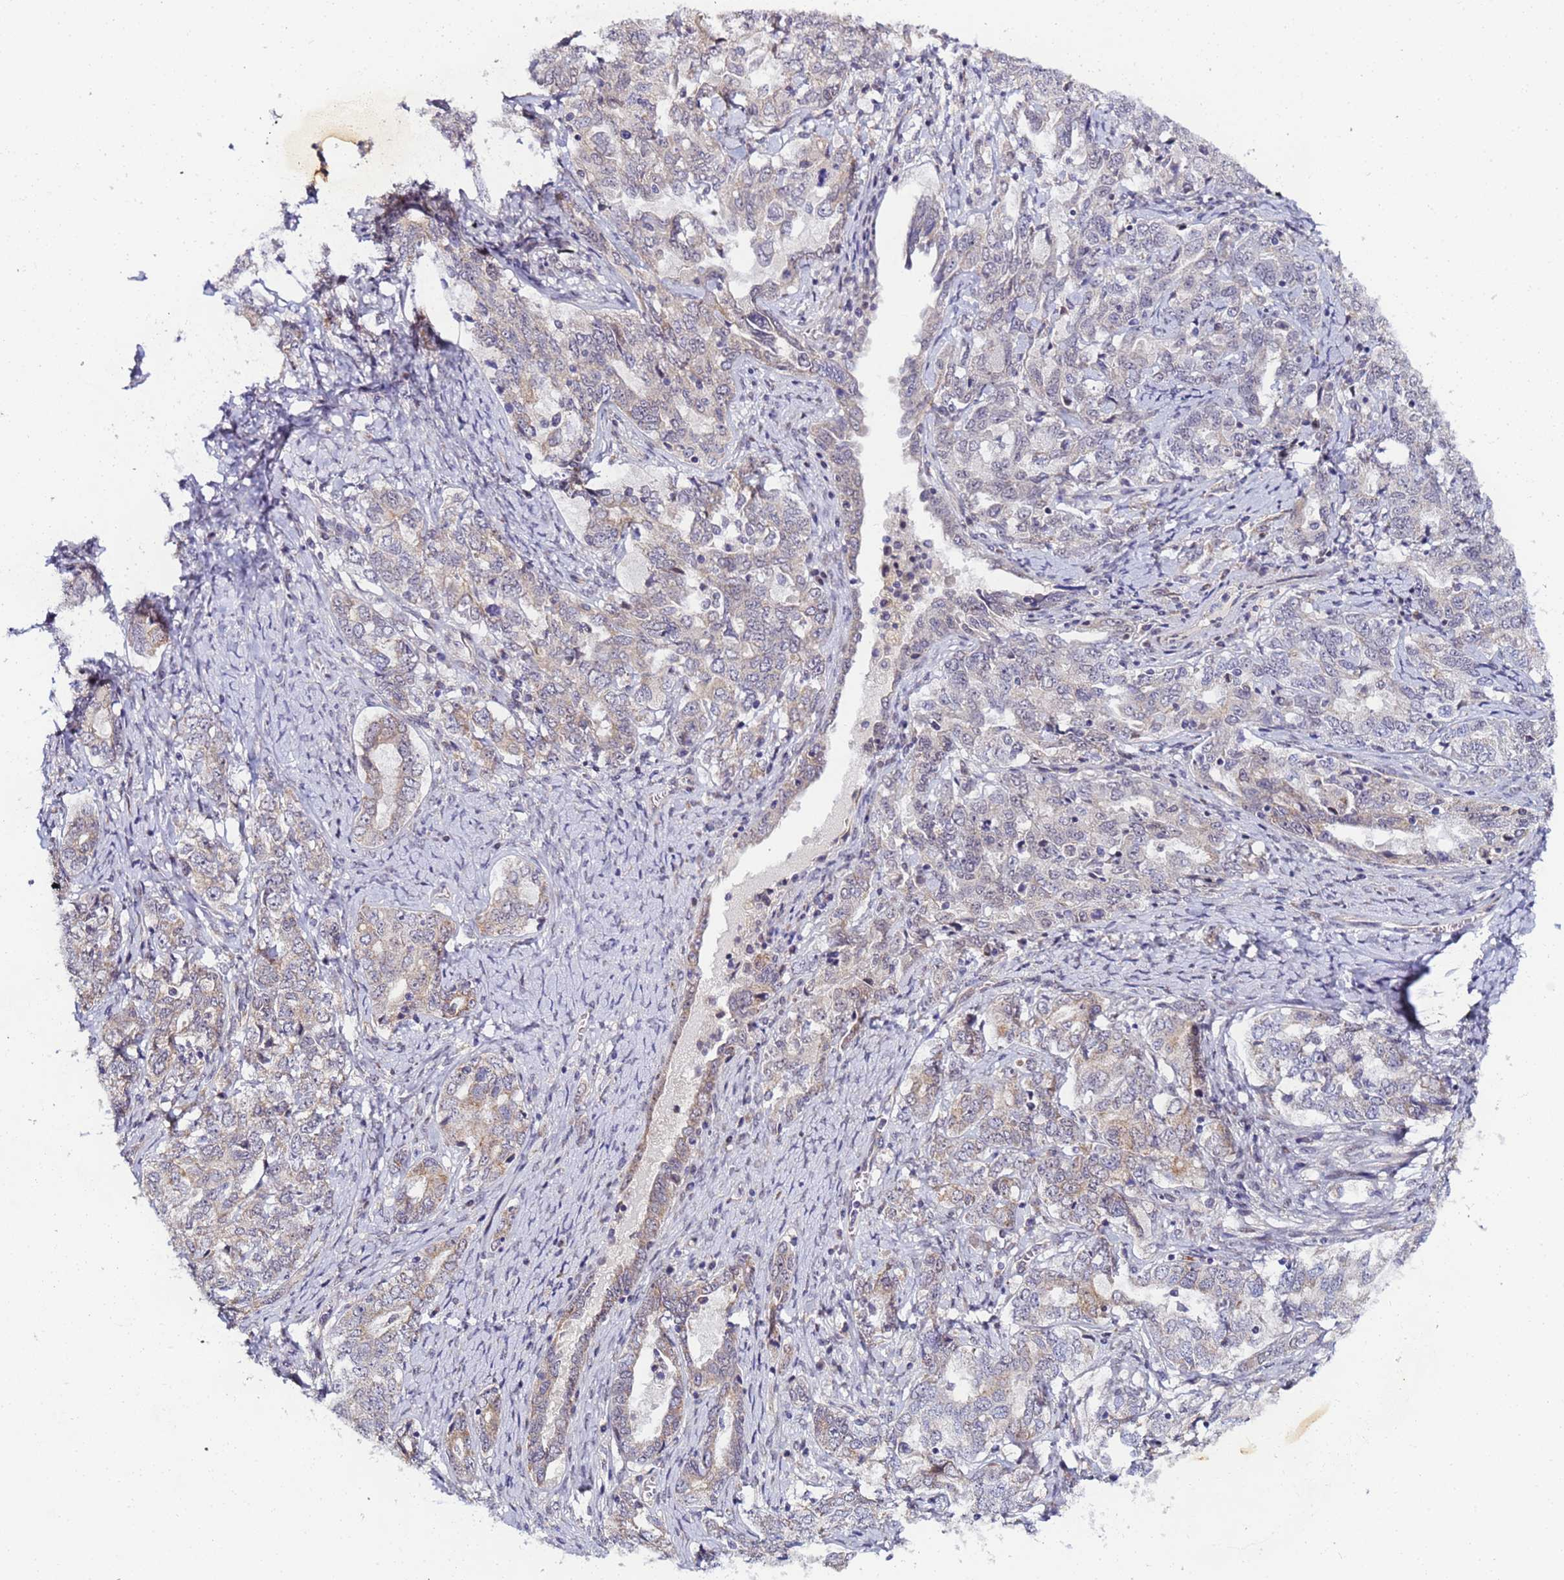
{"staining": {"intensity": "moderate", "quantity": "<25%", "location": "cytoplasmic/membranous"}, "tissue": "ovarian cancer", "cell_type": "Tumor cells", "image_type": "cancer", "snomed": [{"axis": "morphology", "description": "Carcinoma, endometroid"}, {"axis": "topography", "description": "Ovary"}], "caption": "Protein staining by IHC displays moderate cytoplasmic/membranous expression in approximately <25% of tumor cells in endometroid carcinoma (ovarian).", "gene": "RAPGEF3", "patient": {"sex": "female", "age": 62}}